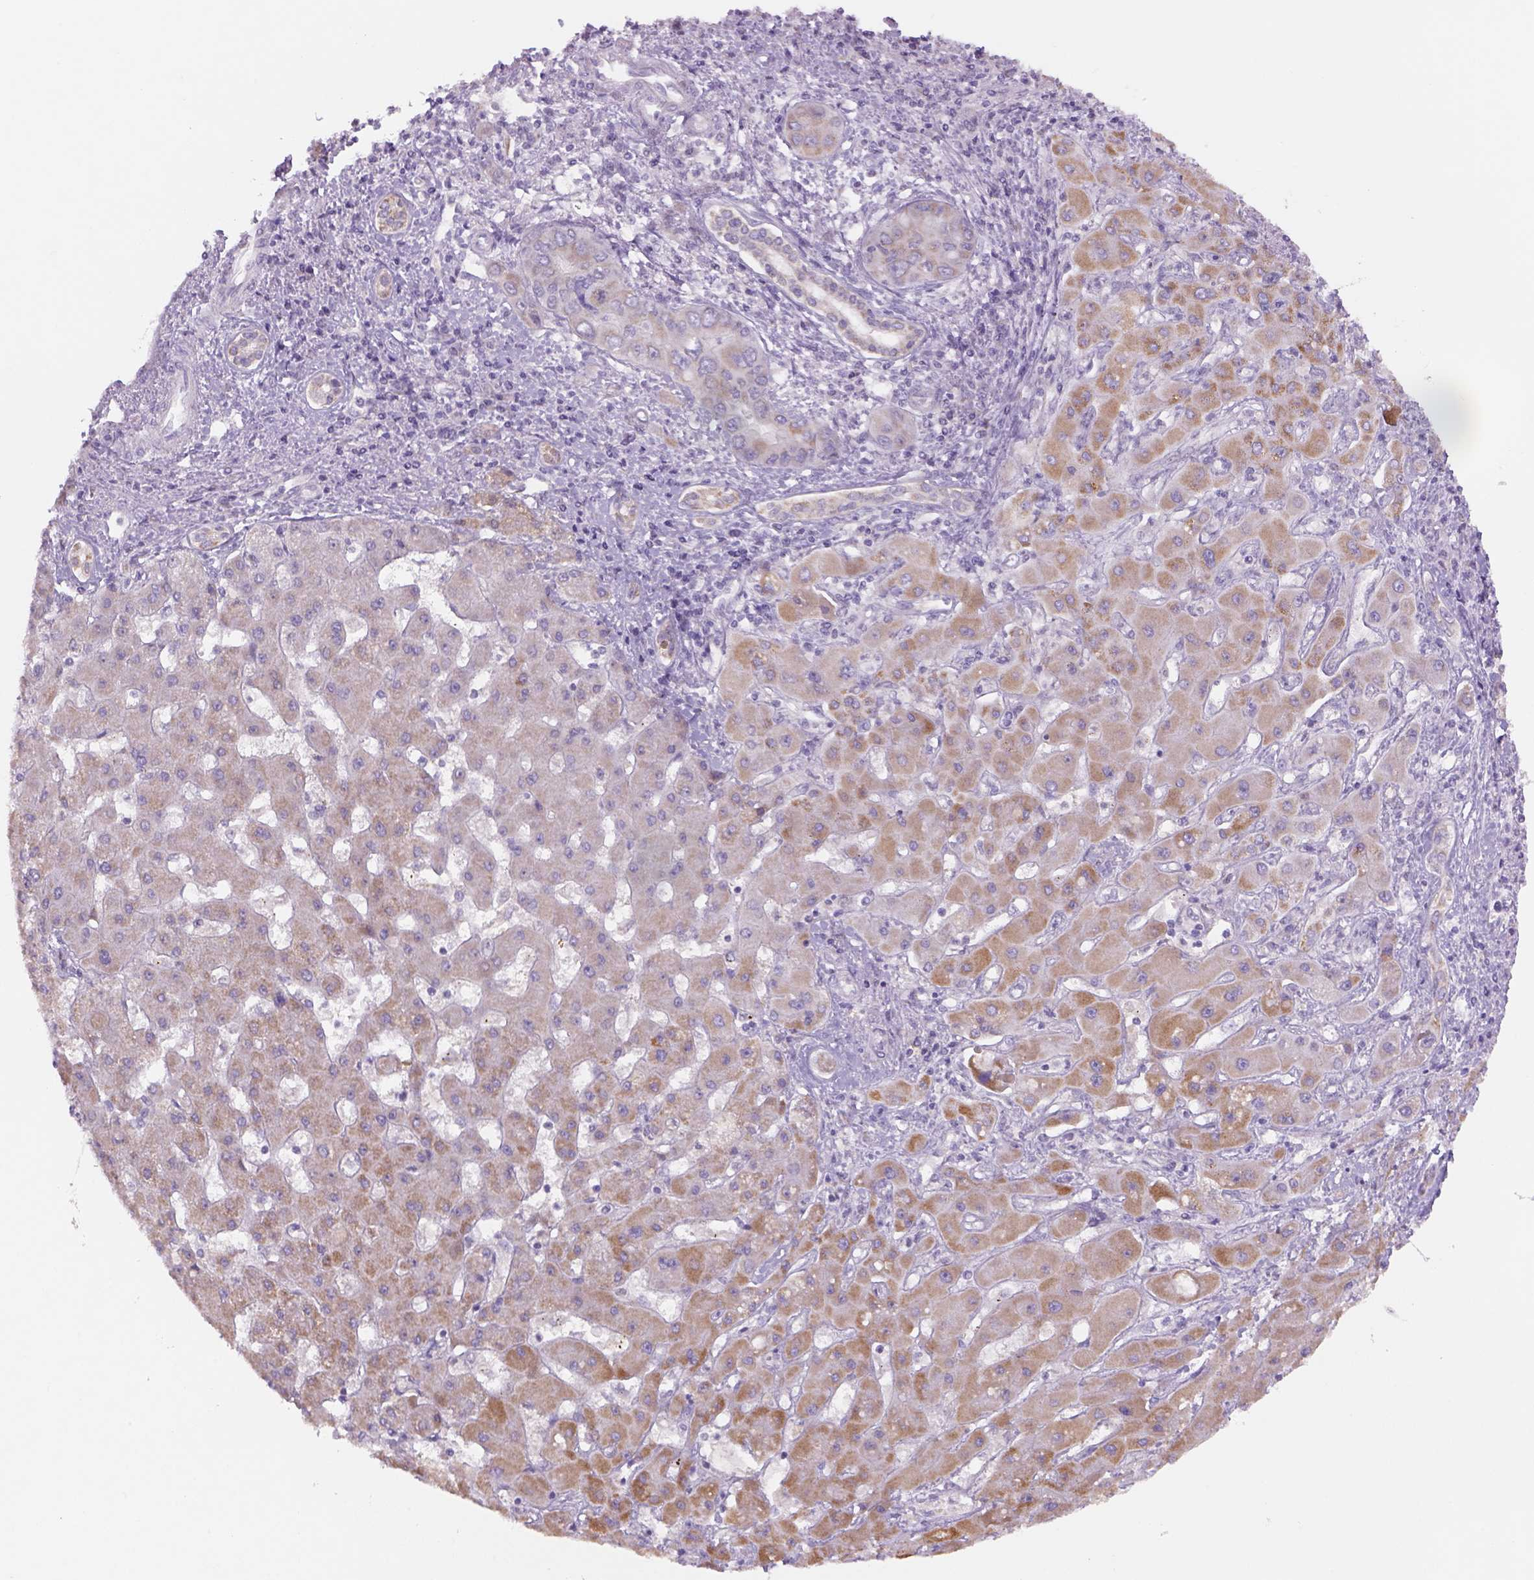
{"staining": {"intensity": "weak", "quantity": ">75%", "location": "cytoplasmic/membranous"}, "tissue": "liver cancer", "cell_type": "Tumor cells", "image_type": "cancer", "snomed": [{"axis": "morphology", "description": "Cholangiocarcinoma"}, {"axis": "topography", "description": "Liver"}], "caption": "Cholangiocarcinoma (liver) tissue reveals weak cytoplasmic/membranous staining in approximately >75% of tumor cells, visualized by immunohistochemistry.", "gene": "ADGRV1", "patient": {"sex": "male", "age": 67}}